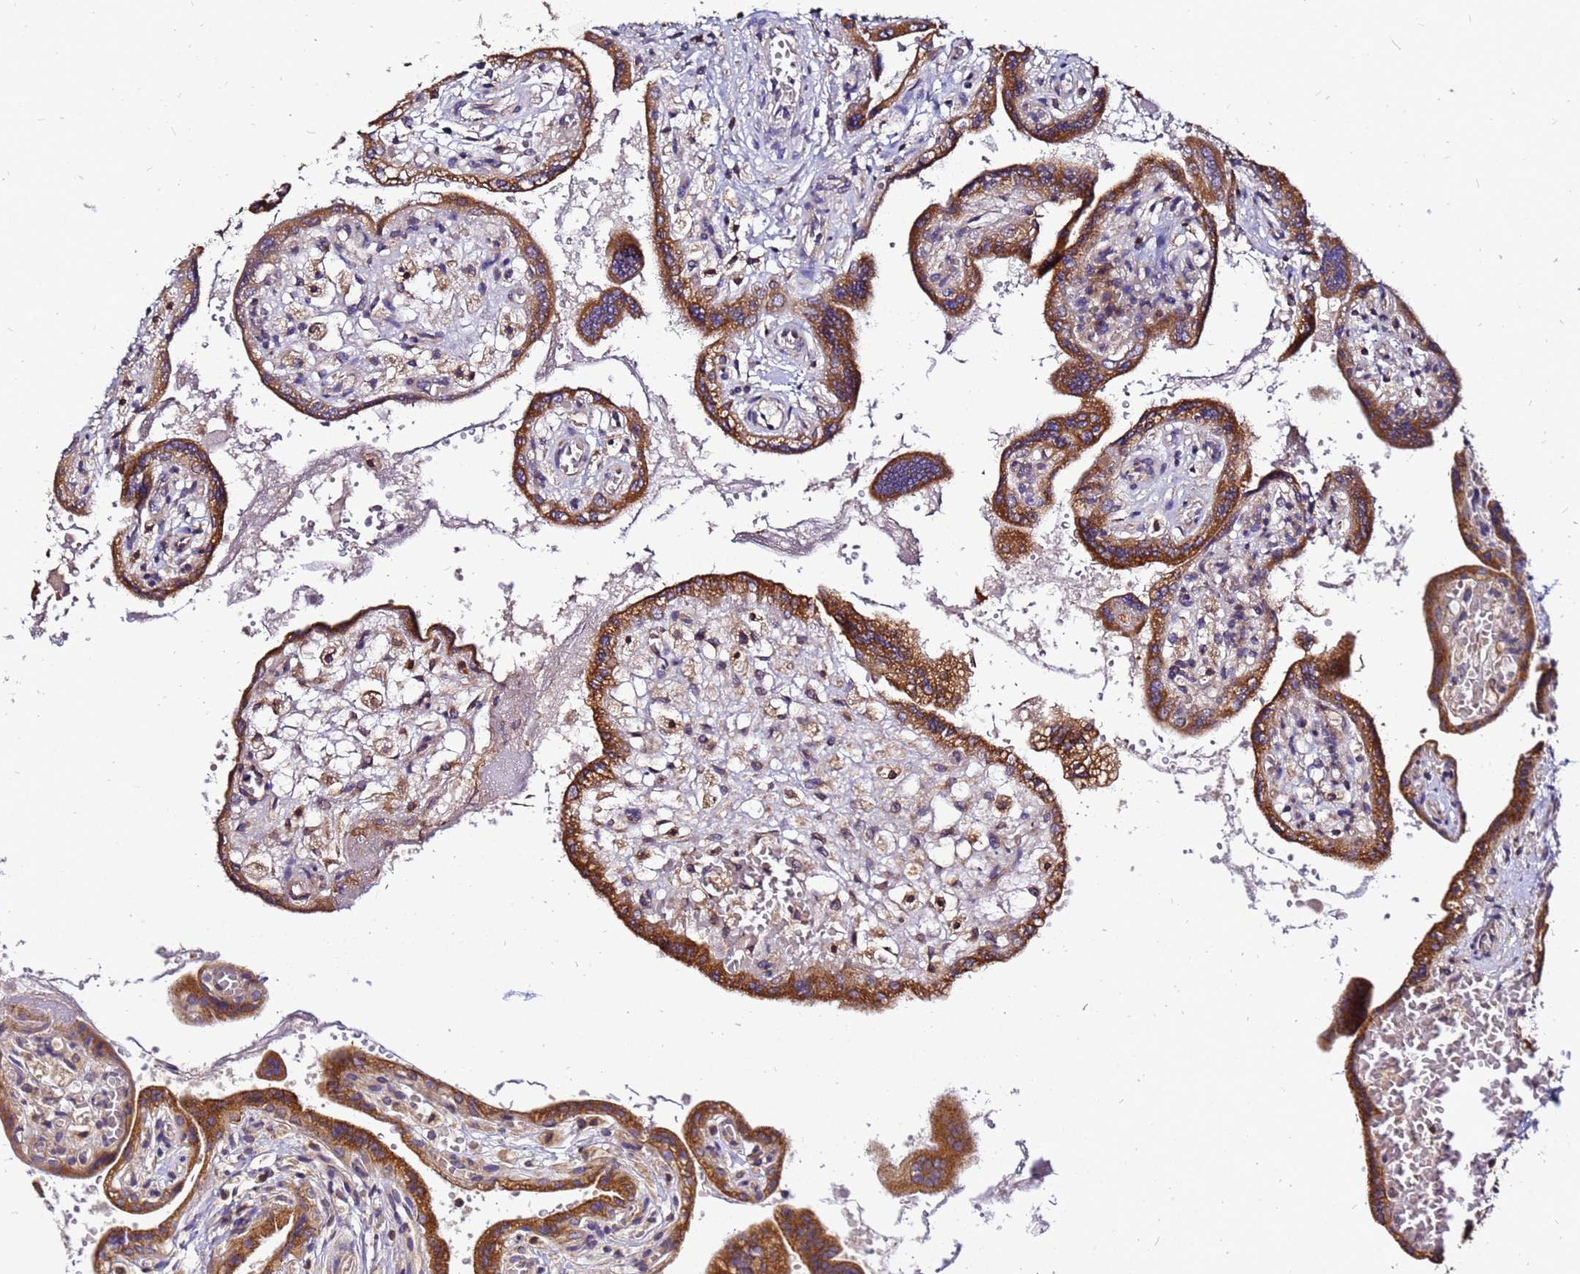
{"staining": {"intensity": "moderate", "quantity": ">75%", "location": "cytoplasmic/membranous"}, "tissue": "placenta", "cell_type": "Trophoblastic cells", "image_type": "normal", "snomed": [{"axis": "morphology", "description": "Normal tissue, NOS"}, {"axis": "topography", "description": "Placenta"}], "caption": "Trophoblastic cells exhibit medium levels of moderate cytoplasmic/membranous expression in about >75% of cells in unremarkable human placenta. (brown staining indicates protein expression, while blue staining denotes nuclei).", "gene": "ADPGK", "patient": {"sex": "female", "age": 37}}